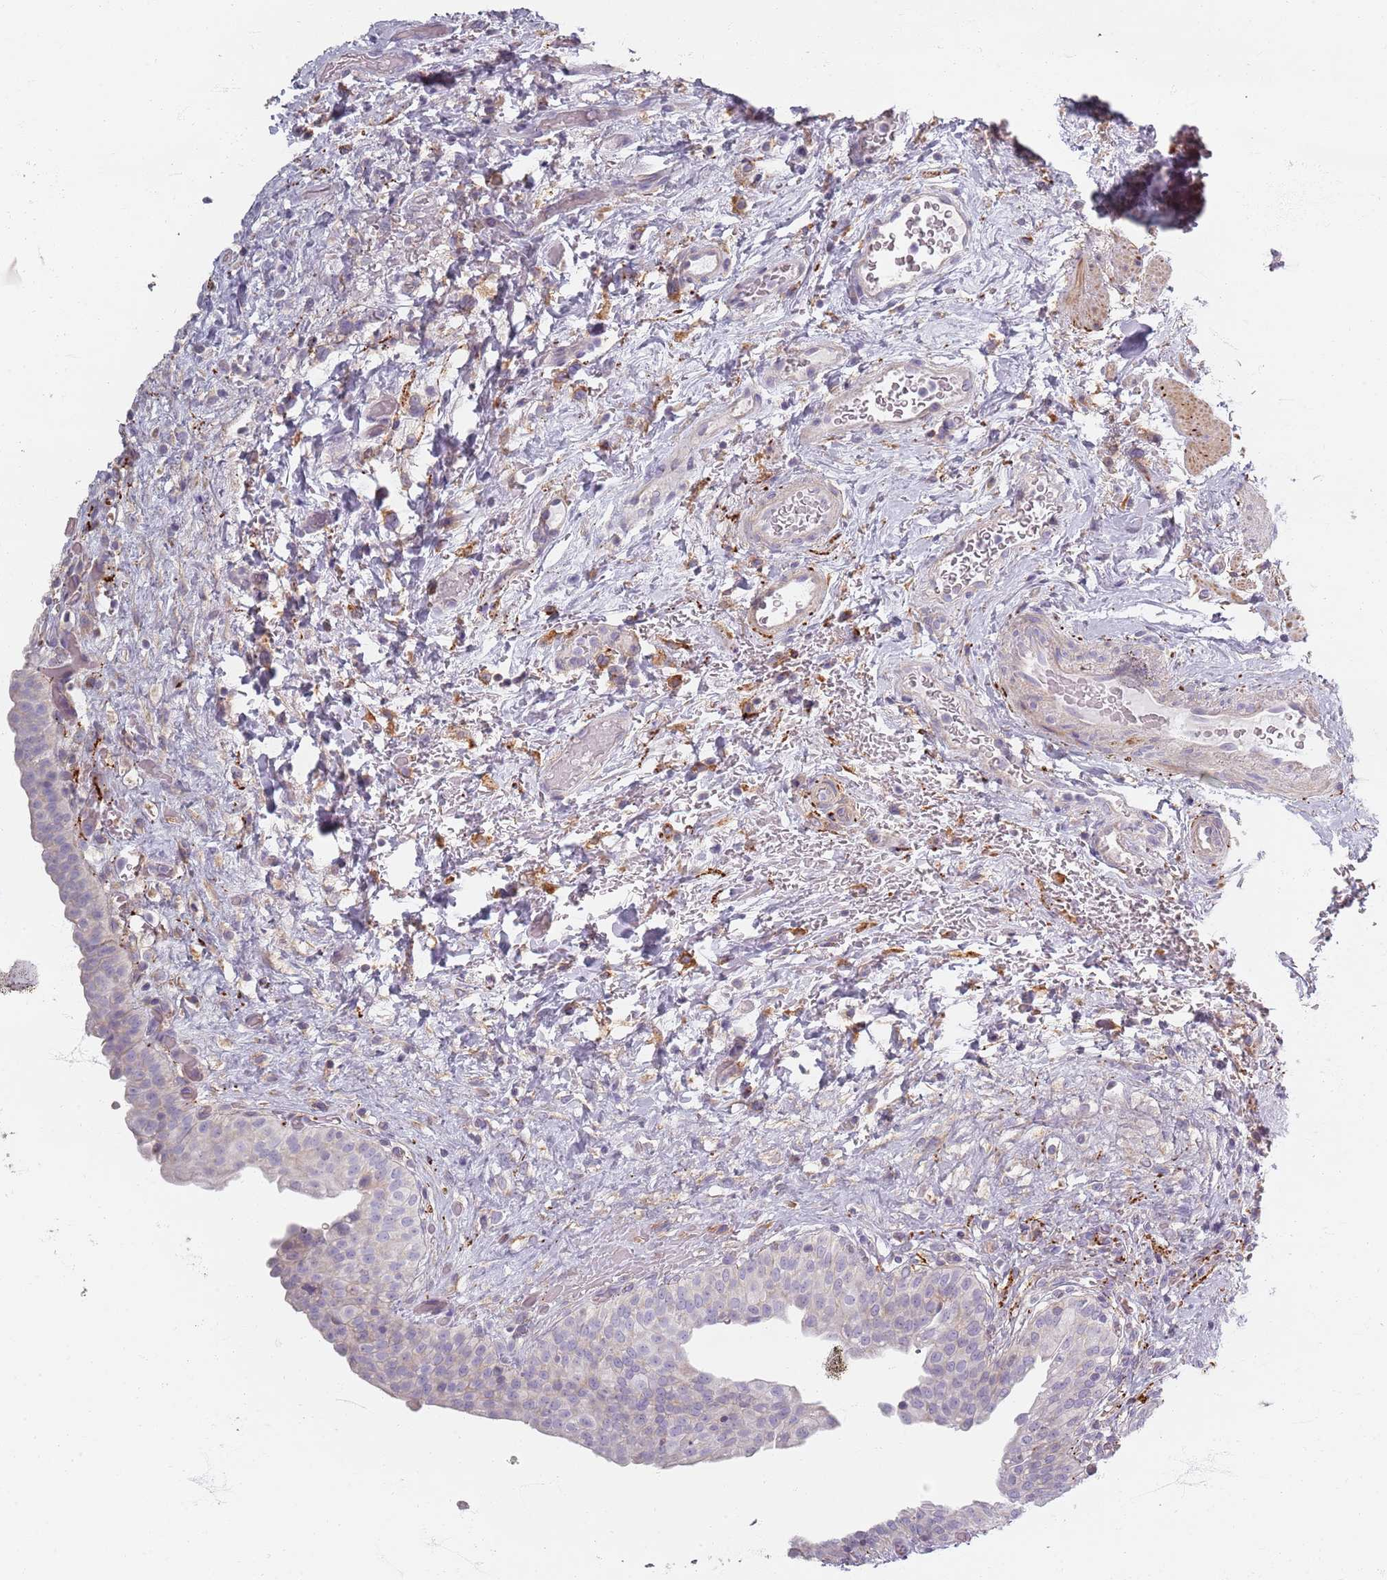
{"staining": {"intensity": "negative", "quantity": "none", "location": "none"}, "tissue": "urinary bladder", "cell_type": "Urothelial cells", "image_type": "normal", "snomed": [{"axis": "morphology", "description": "Normal tissue, NOS"}, {"axis": "topography", "description": "Urinary bladder"}], "caption": "Immunohistochemistry (IHC) histopathology image of unremarkable urinary bladder stained for a protein (brown), which shows no expression in urothelial cells.", "gene": "SYNGR3", "patient": {"sex": "male", "age": 69}}